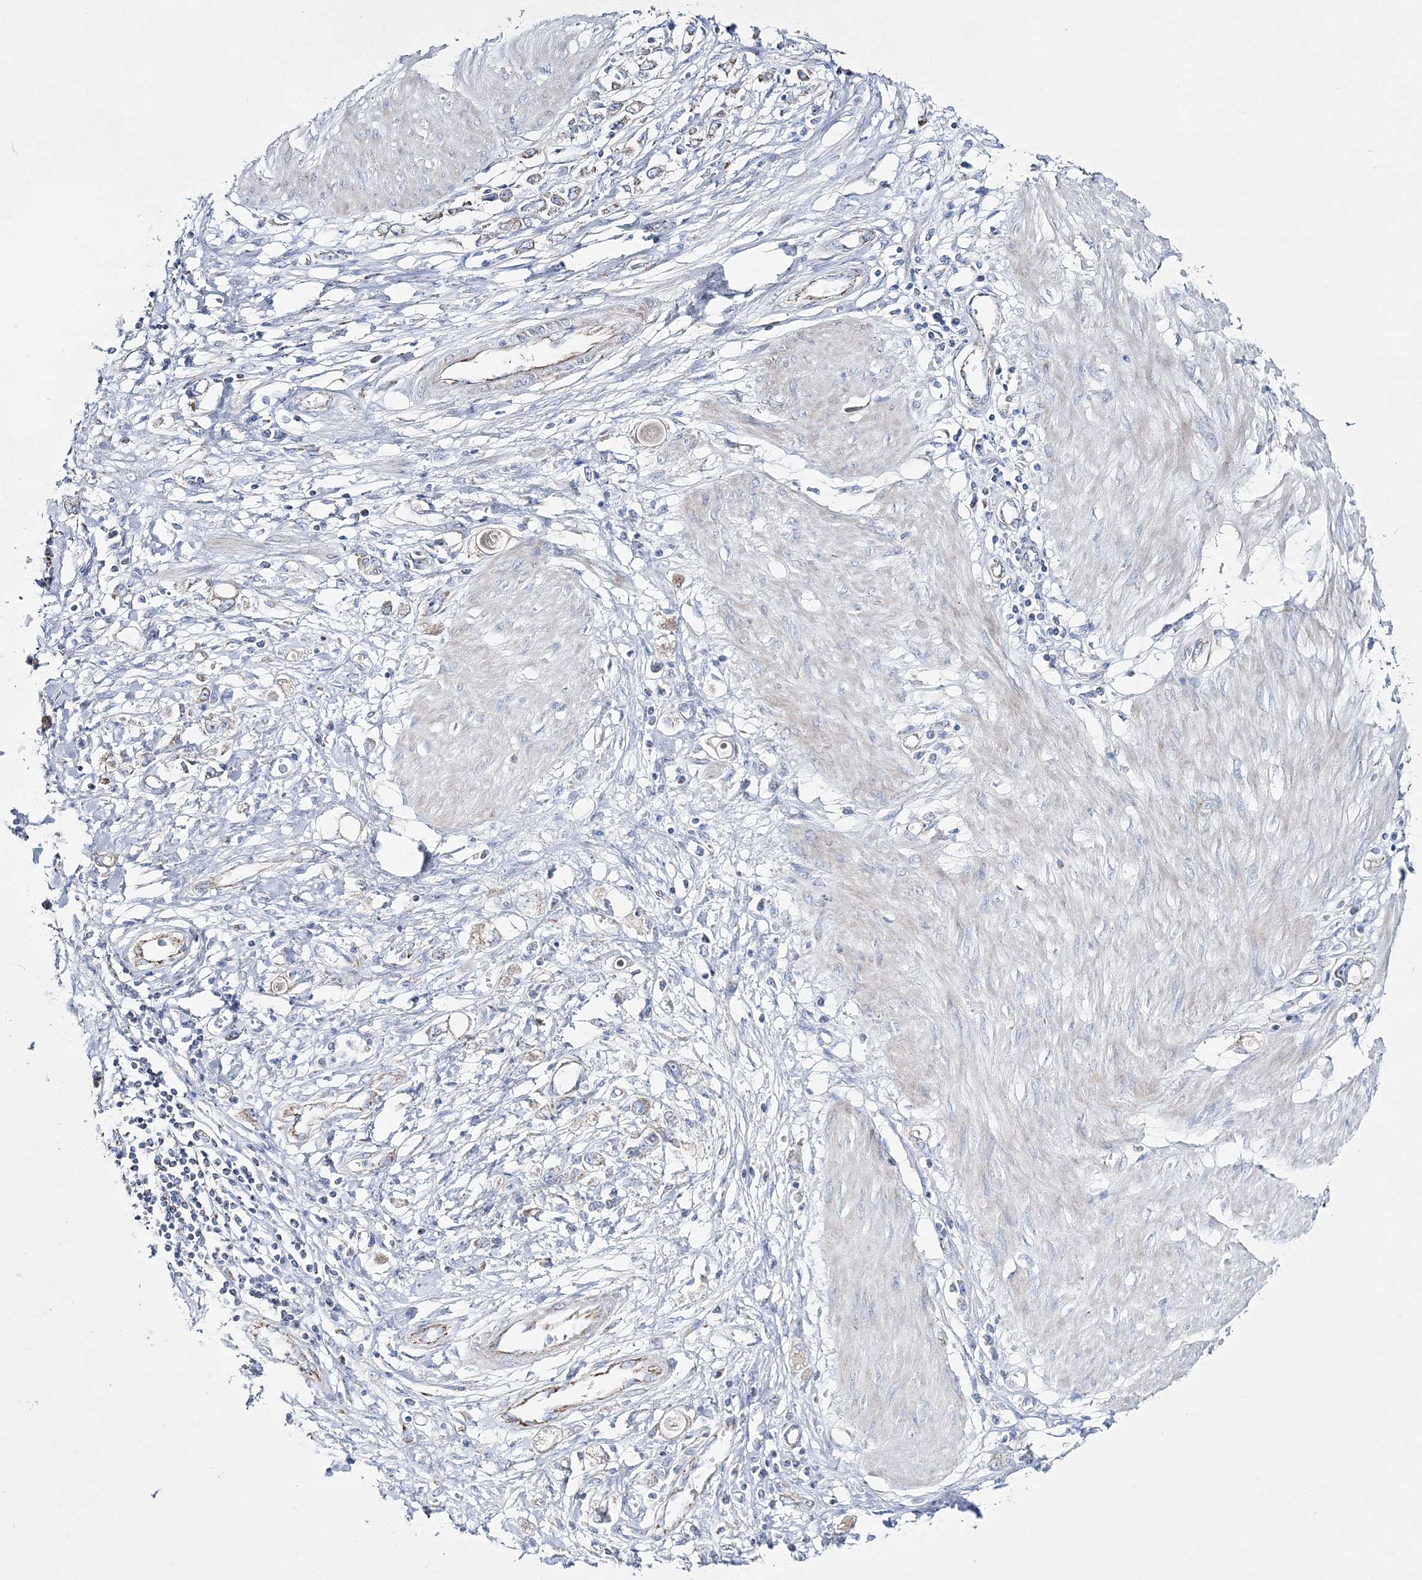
{"staining": {"intensity": "weak", "quantity": "25%-75%", "location": "cytoplasmic/membranous"}, "tissue": "stomach cancer", "cell_type": "Tumor cells", "image_type": "cancer", "snomed": [{"axis": "morphology", "description": "Adenocarcinoma, NOS"}, {"axis": "topography", "description": "Stomach"}], "caption": "Immunohistochemistry staining of stomach cancer (adenocarcinoma), which demonstrates low levels of weak cytoplasmic/membranous expression in approximately 25%-75% of tumor cells indicating weak cytoplasmic/membranous protein expression. The staining was performed using DAB (3,3'-diaminobenzidine) (brown) for protein detection and nuclei were counterstained in hematoxylin (blue).", "gene": "HIBCH", "patient": {"sex": "female", "age": 76}}